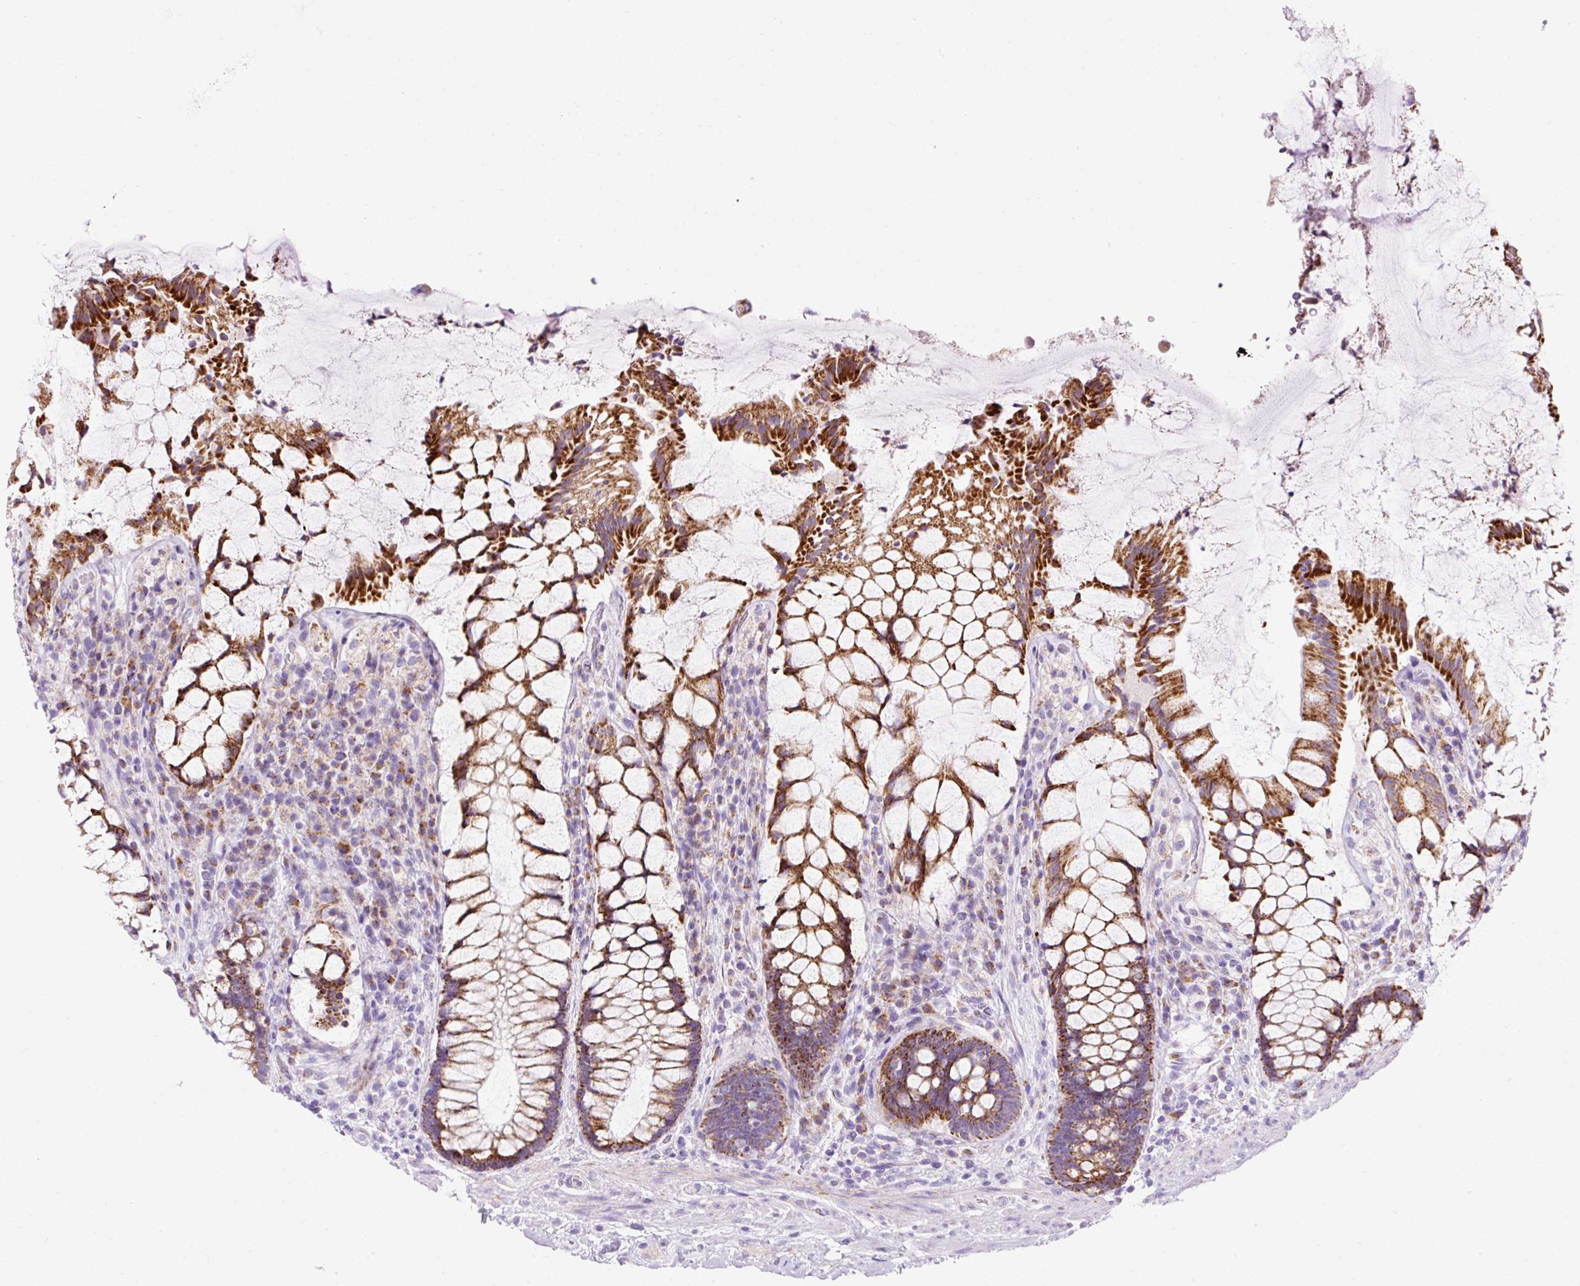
{"staining": {"intensity": "strong", "quantity": ">75%", "location": "cytoplasmic/membranous"}, "tissue": "rectum", "cell_type": "Glandular cells", "image_type": "normal", "snomed": [{"axis": "morphology", "description": "Normal tissue, NOS"}, {"axis": "topography", "description": "Rectum"}], "caption": "IHC image of normal rectum stained for a protein (brown), which exhibits high levels of strong cytoplasmic/membranous staining in about >75% of glandular cells.", "gene": "PLPP2", "patient": {"sex": "female", "age": 58}}